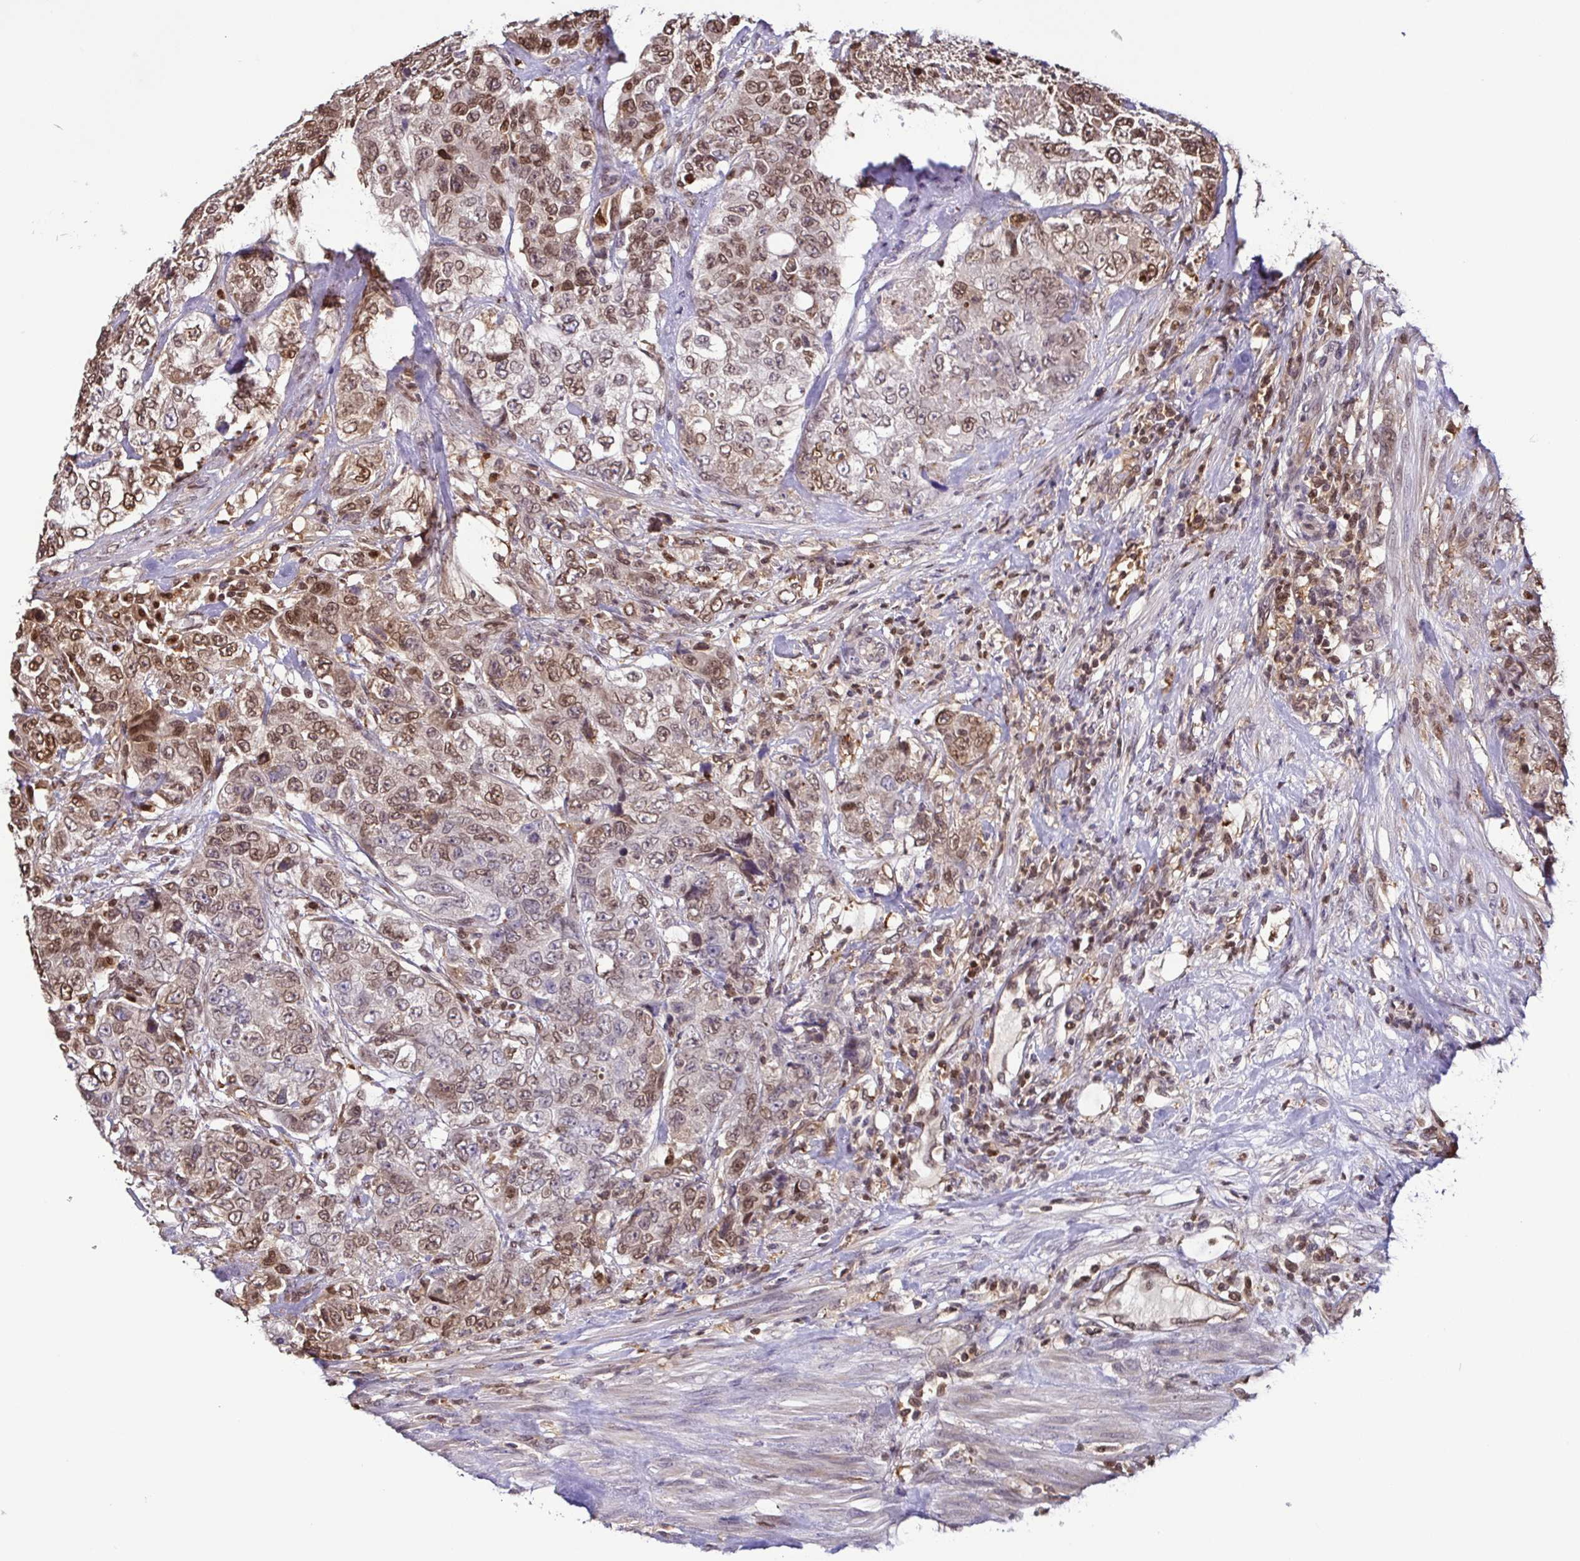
{"staining": {"intensity": "moderate", "quantity": ">75%", "location": "nuclear"}, "tissue": "urothelial cancer", "cell_type": "Tumor cells", "image_type": "cancer", "snomed": [{"axis": "morphology", "description": "Urothelial carcinoma, High grade"}, {"axis": "topography", "description": "Urinary bladder"}], "caption": "Moderate nuclear positivity for a protein is present in about >75% of tumor cells of urothelial cancer using IHC.", "gene": "PSMB9", "patient": {"sex": "female", "age": 78}}